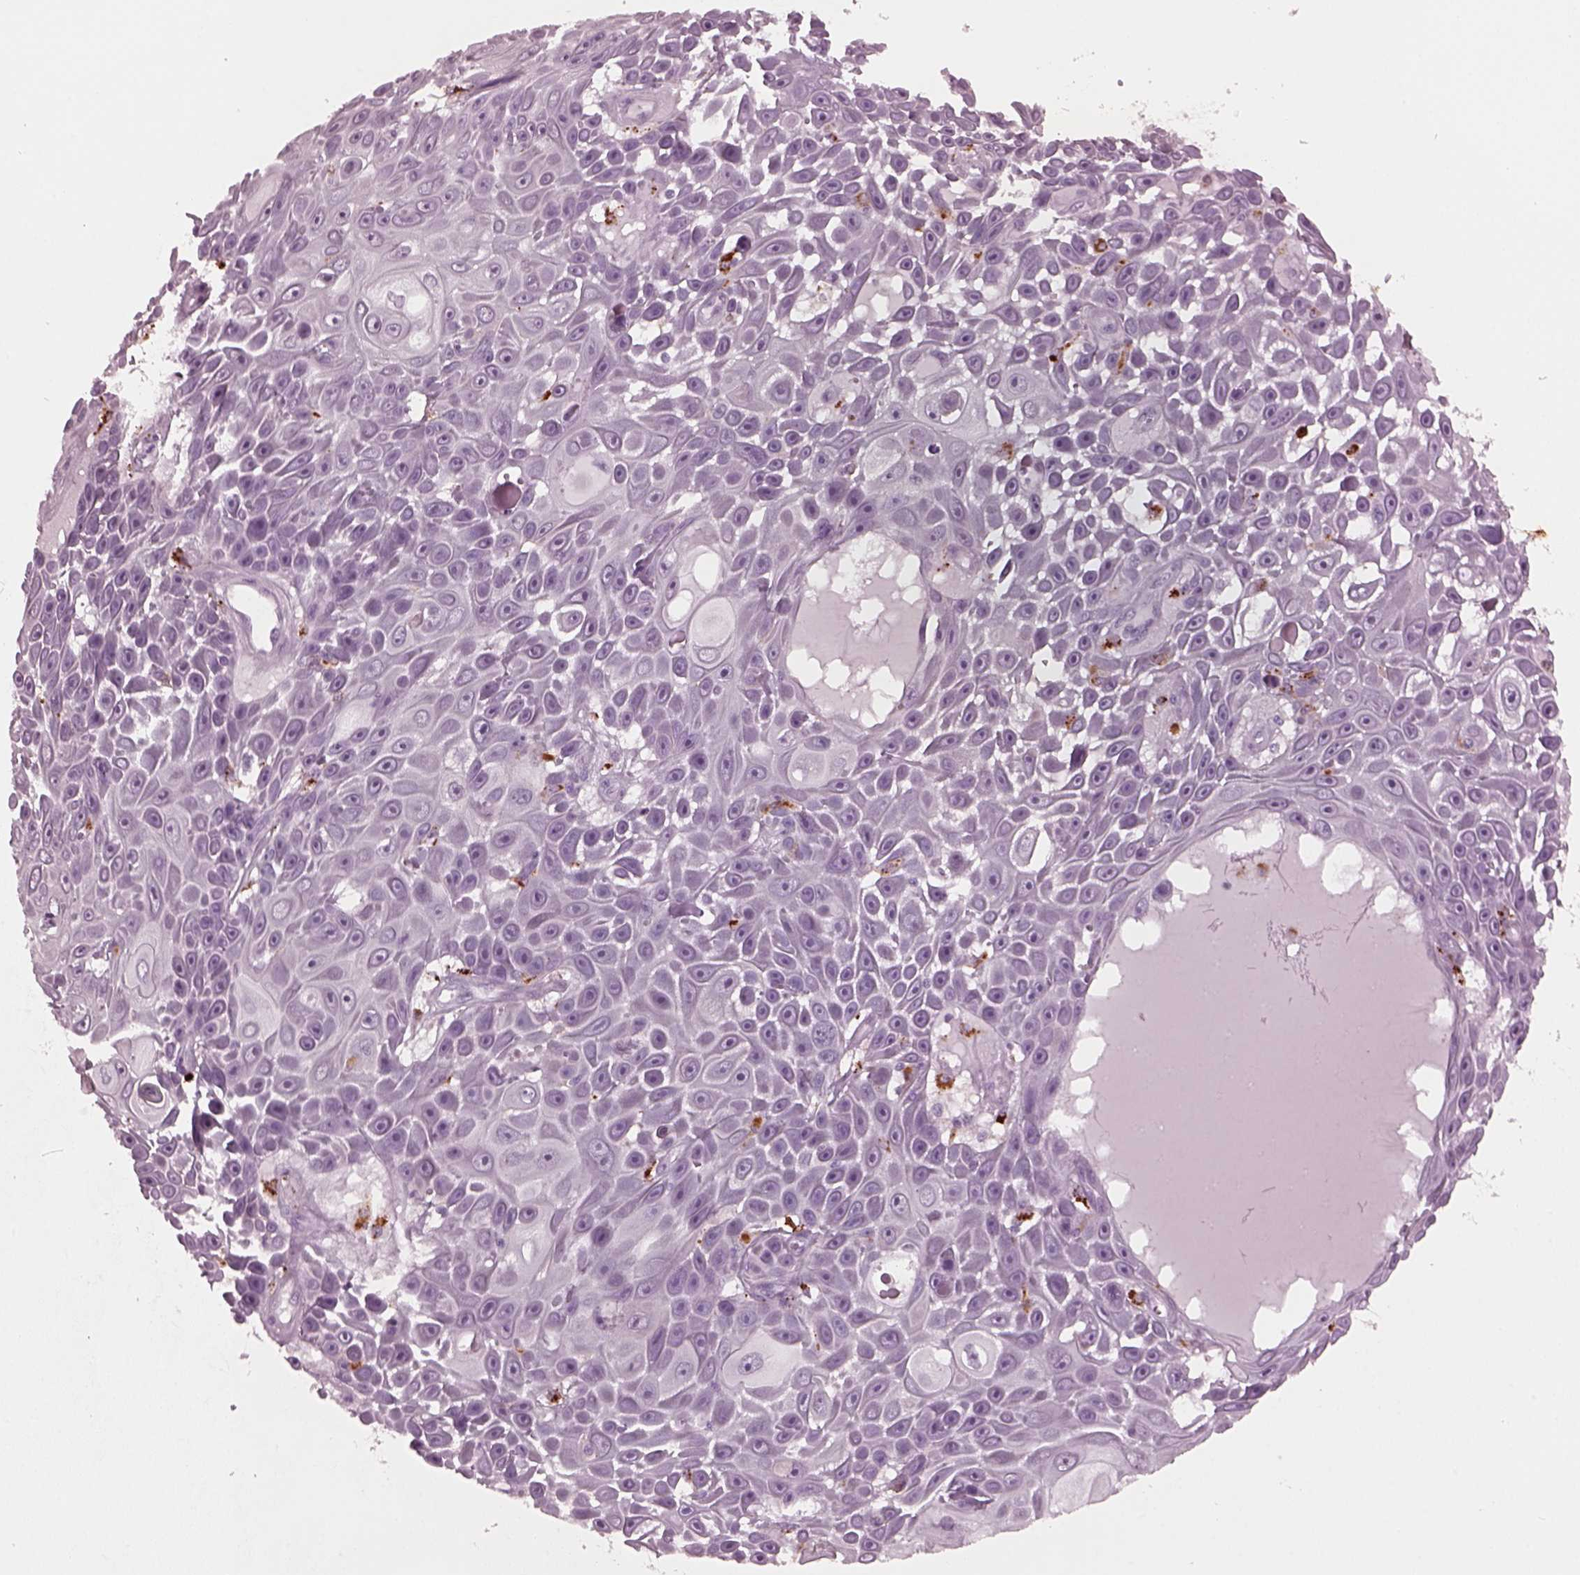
{"staining": {"intensity": "negative", "quantity": "none", "location": "none"}, "tissue": "skin cancer", "cell_type": "Tumor cells", "image_type": "cancer", "snomed": [{"axis": "morphology", "description": "Squamous cell carcinoma, NOS"}, {"axis": "topography", "description": "Skin"}], "caption": "There is no significant expression in tumor cells of skin squamous cell carcinoma.", "gene": "SLAMF8", "patient": {"sex": "male", "age": 82}}